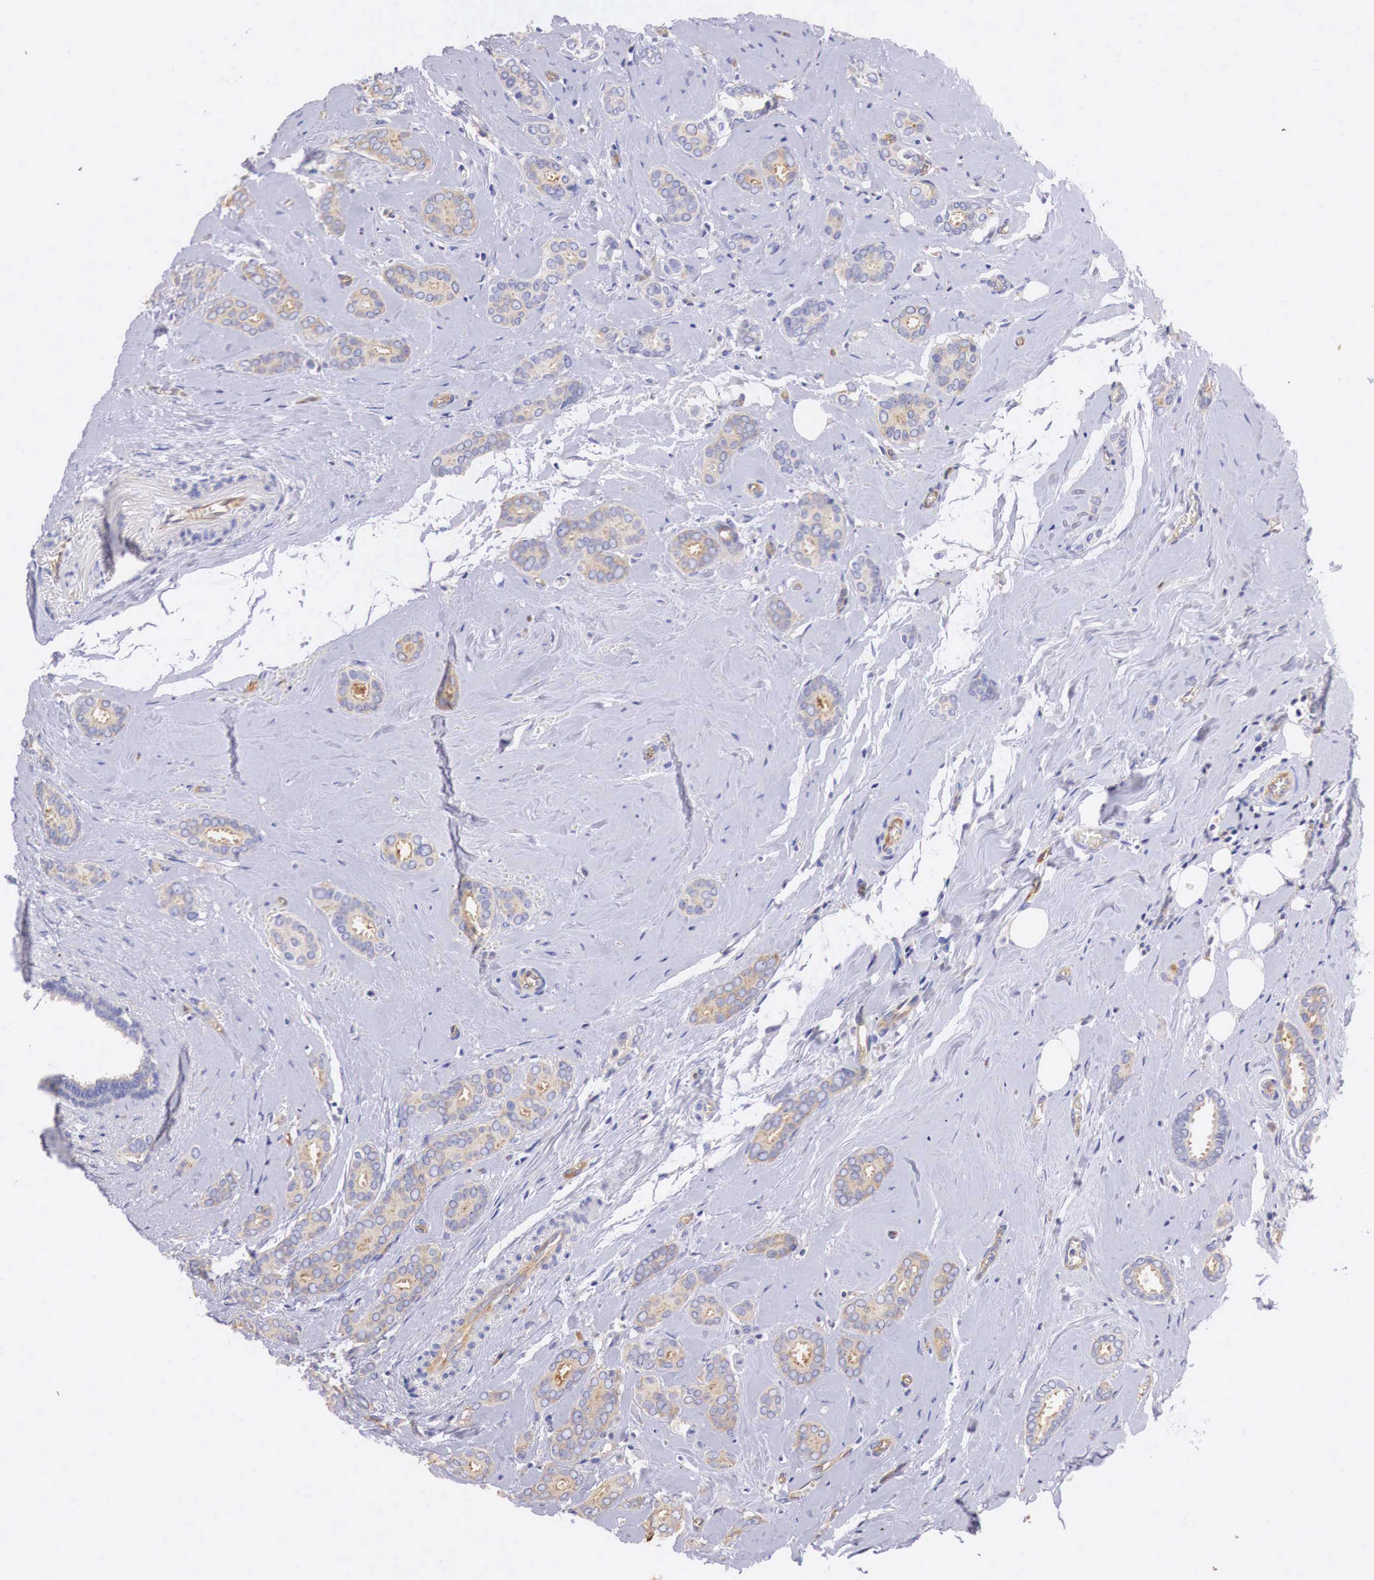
{"staining": {"intensity": "moderate", "quantity": "25%-75%", "location": "cytoplasmic/membranous"}, "tissue": "breast cancer", "cell_type": "Tumor cells", "image_type": "cancer", "snomed": [{"axis": "morphology", "description": "Duct carcinoma"}, {"axis": "topography", "description": "Breast"}], "caption": "Brown immunohistochemical staining in human breast cancer (infiltrating ductal carcinoma) exhibits moderate cytoplasmic/membranous expression in about 25%-75% of tumor cells.", "gene": "RDX", "patient": {"sex": "female", "age": 50}}